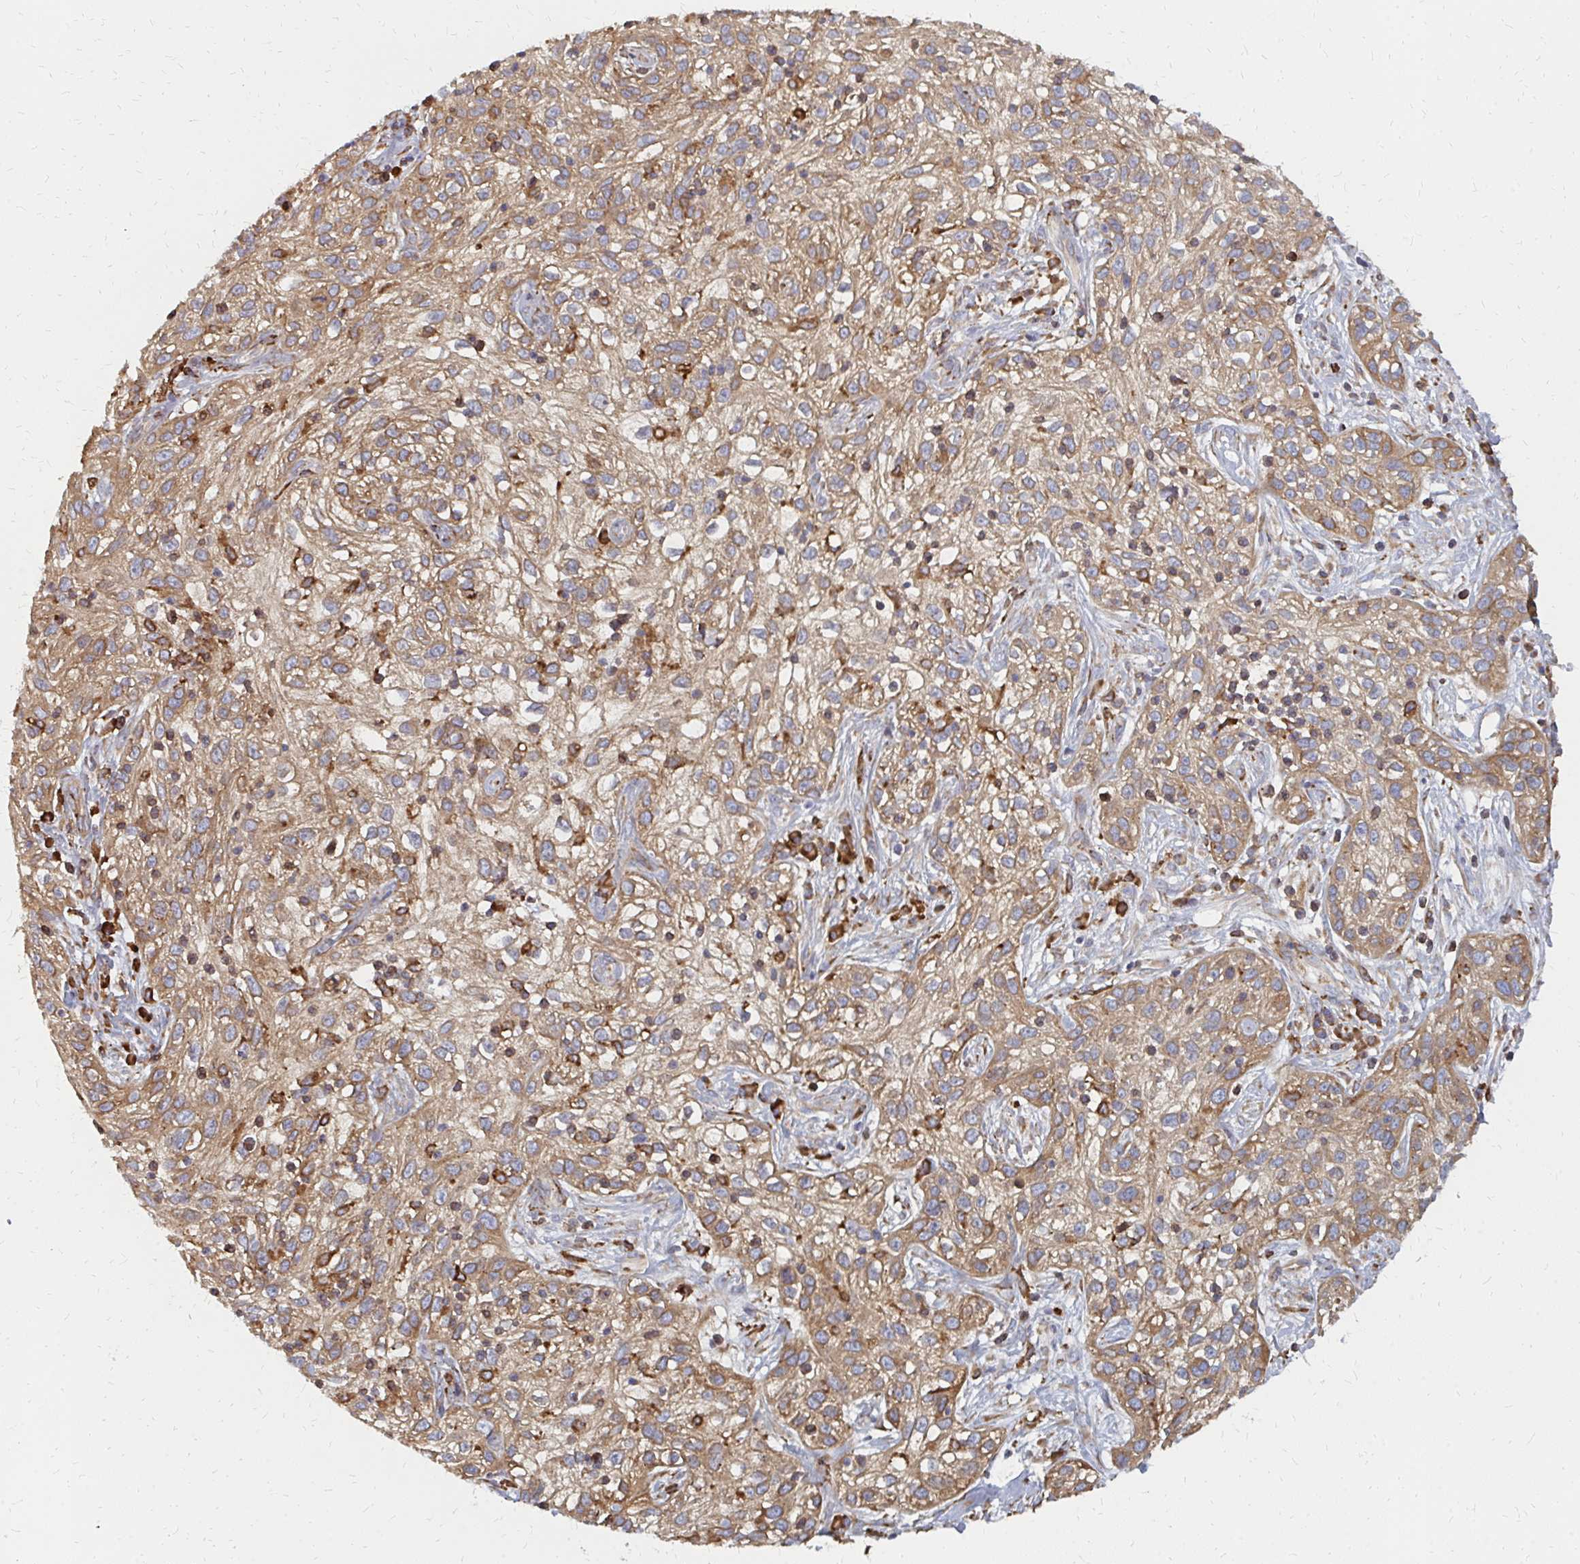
{"staining": {"intensity": "moderate", "quantity": ">75%", "location": "cytoplasmic/membranous"}, "tissue": "skin cancer", "cell_type": "Tumor cells", "image_type": "cancer", "snomed": [{"axis": "morphology", "description": "Squamous cell carcinoma, NOS"}, {"axis": "topography", "description": "Skin"}], "caption": "An IHC image of tumor tissue is shown. Protein staining in brown highlights moderate cytoplasmic/membranous positivity in skin cancer within tumor cells.", "gene": "PPP1R13L", "patient": {"sex": "male", "age": 82}}